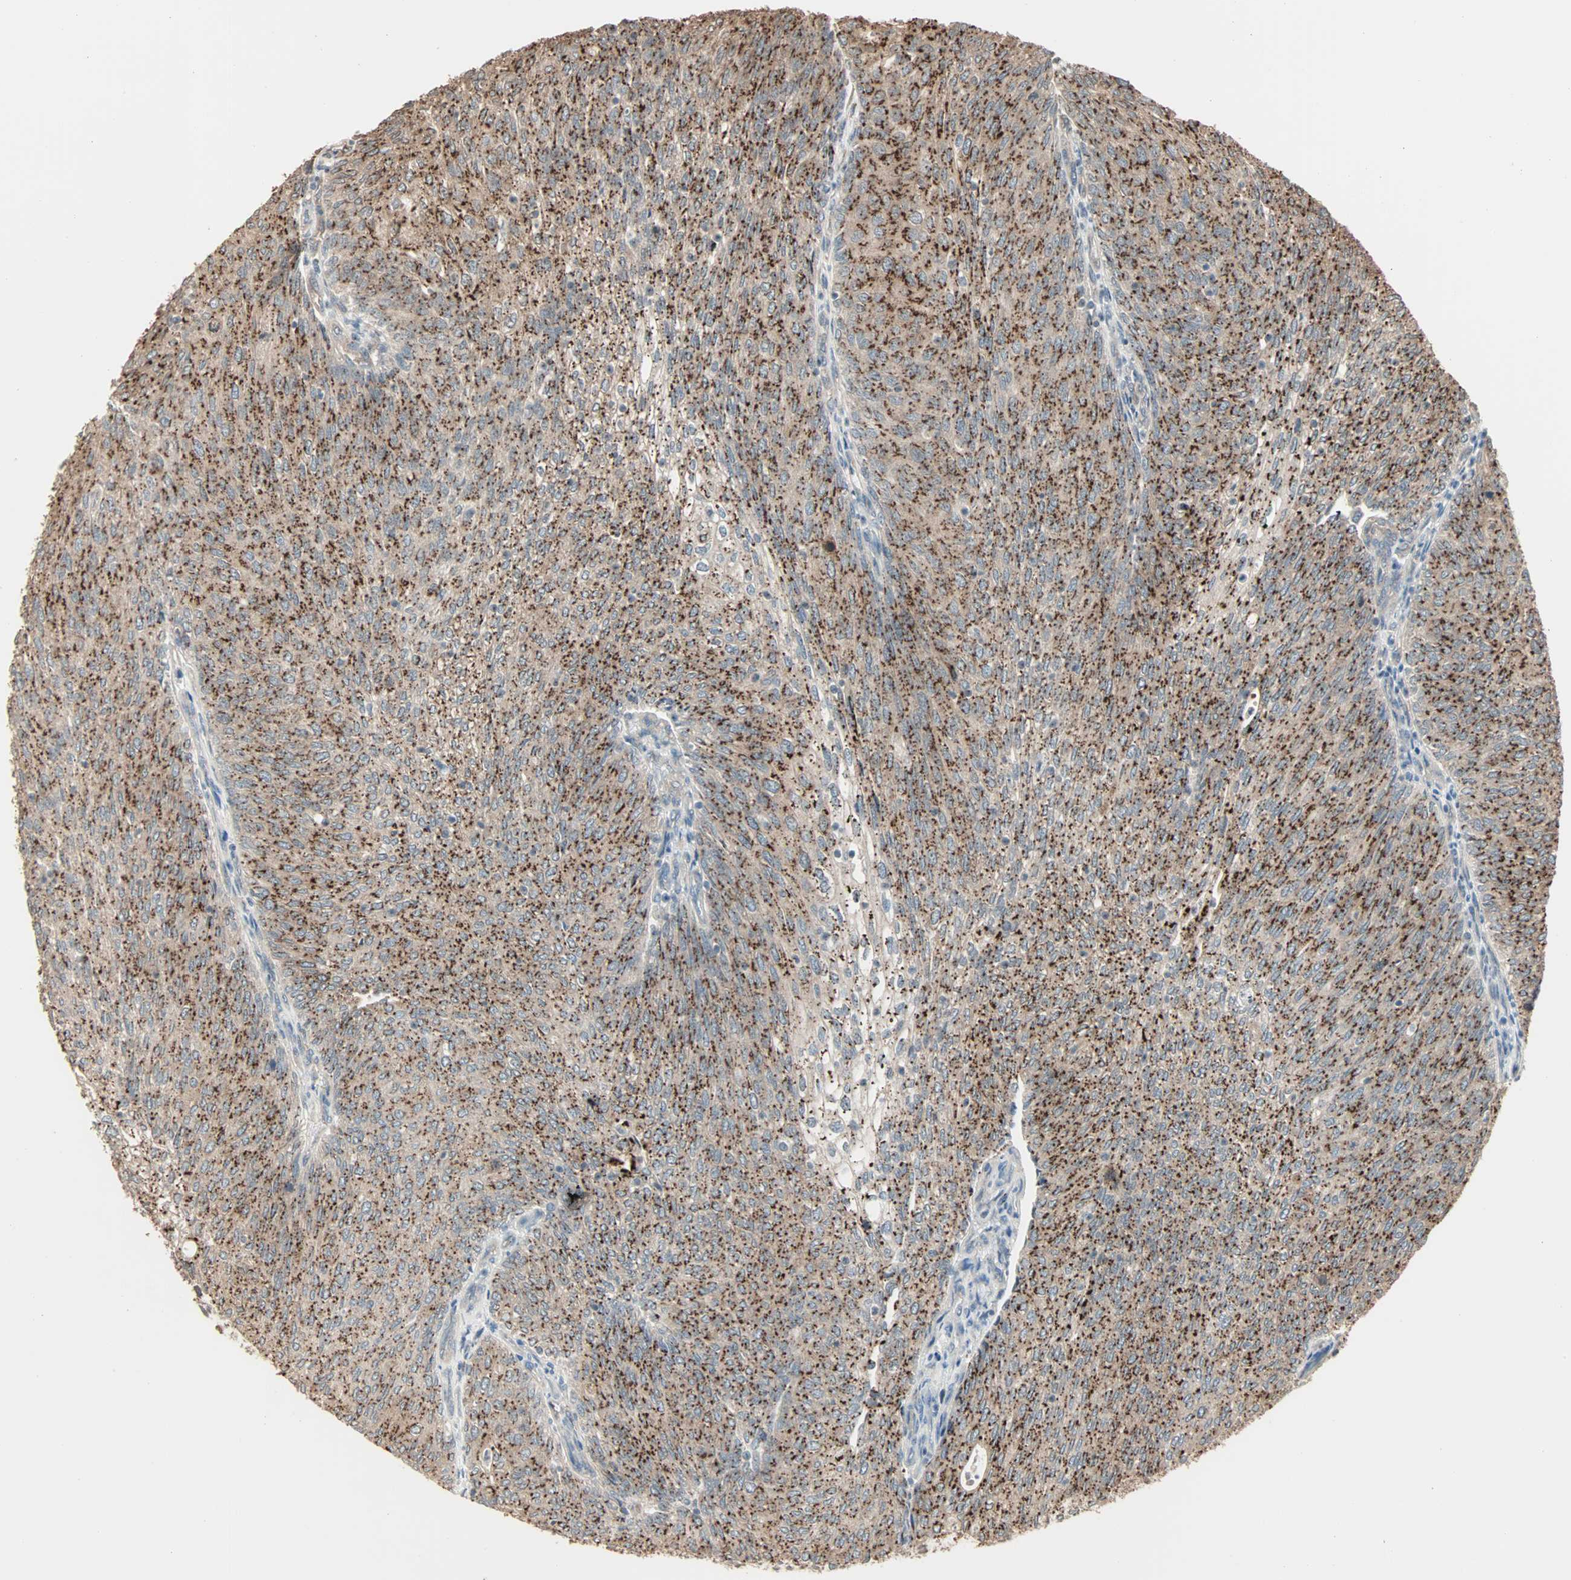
{"staining": {"intensity": "moderate", "quantity": ">75%", "location": "cytoplasmic/membranous"}, "tissue": "urothelial cancer", "cell_type": "Tumor cells", "image_type": "cancer", "snomed": [{"axis": "morphology", "description": "Urothelial carcinoma, Low grade"}, {"axis": "topography", "description": "Urinary bladder"}], "caption": "Protein staining by immunohistochemistry (IHC) shows moderate cytoplasmic/membranous positivity in about >75% of tumor cells in urothelial cancer. The staining was performed using DAB to visualize the protein expression in brown, while the nuclei were stained in blue with hematoxylin (Magnification: 20x).", "gene": "GALNT3", "patient": {"sex": "female", "age": 79}}